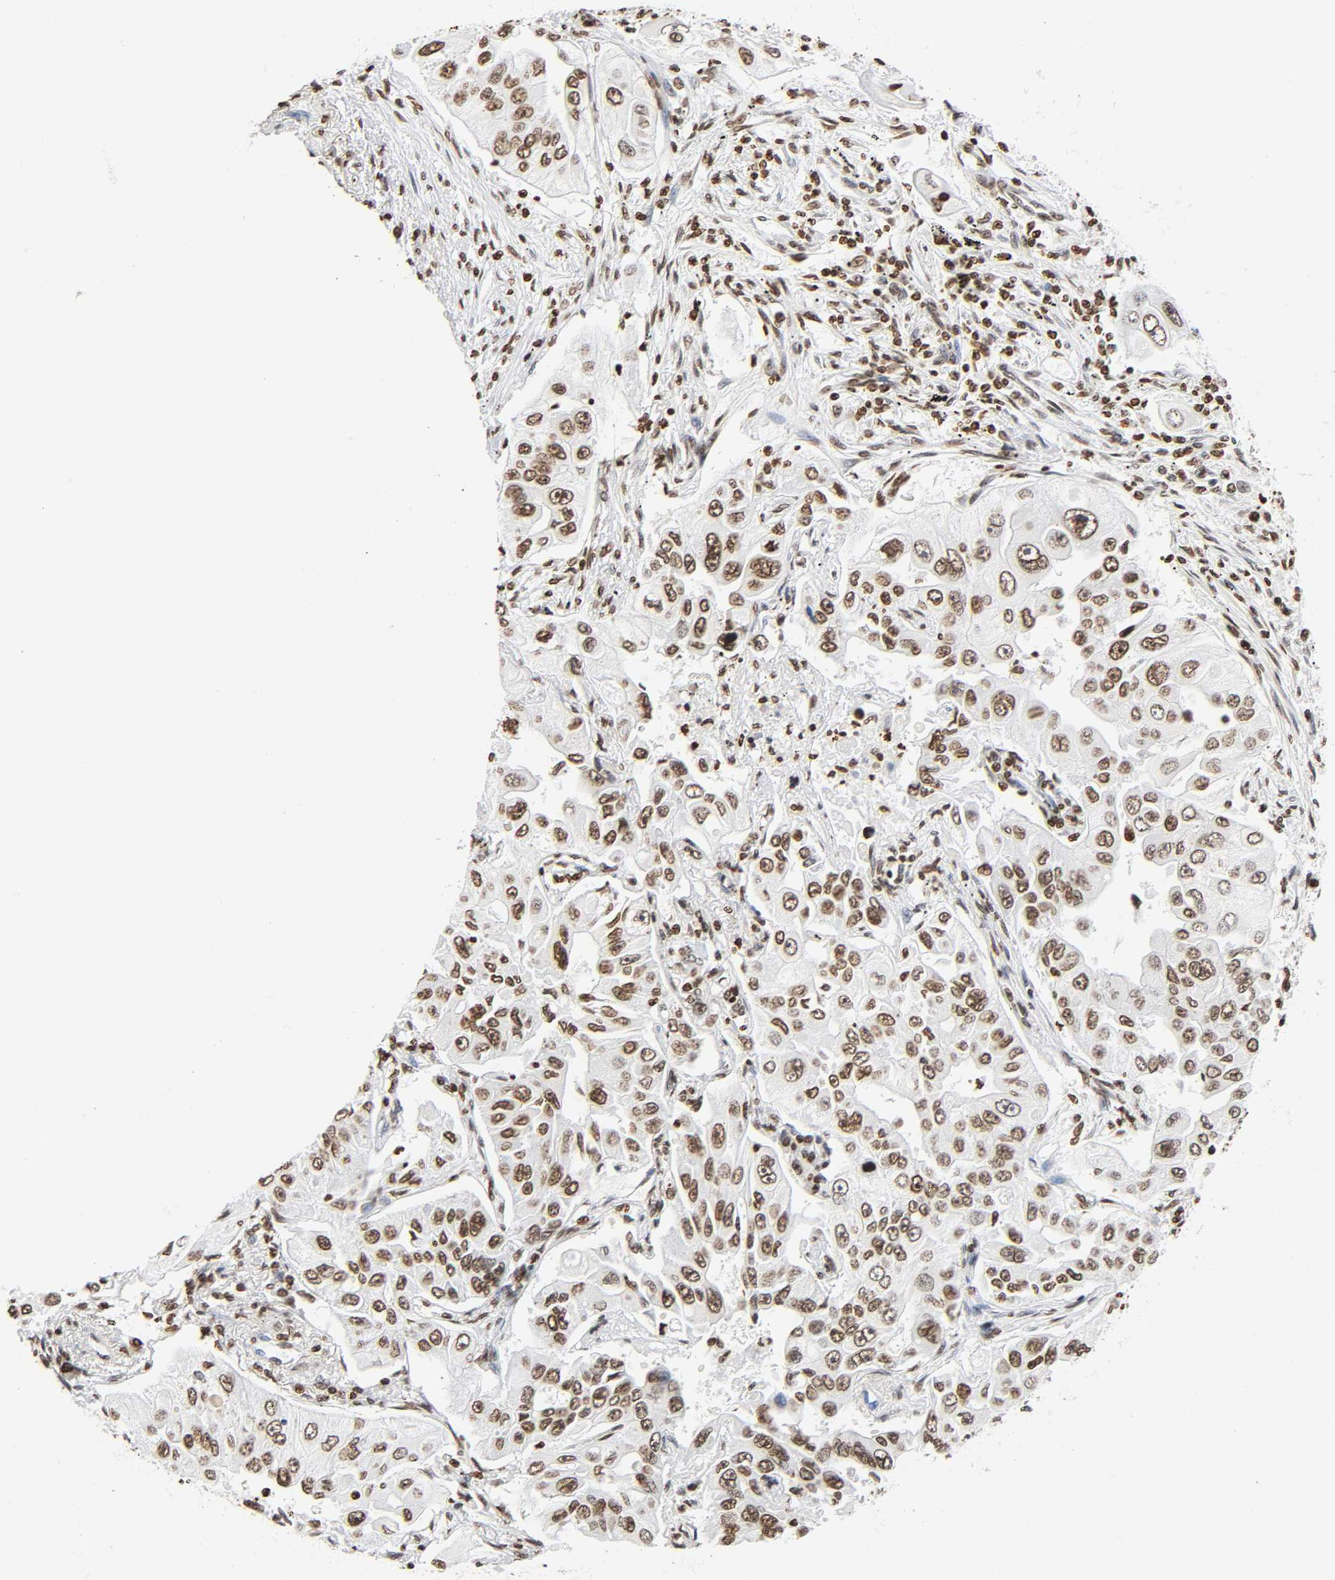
{"staining": {"intensity": "moderate", "quantity": ">75%", "location": "nuclear"}, "tissue": "lung cancer", "cell_type": "Tumor cells", "image_type": "cancer", "snomed": [{"axis": "morphology", "description": "Adenocarcinoma, NOS"}, {"axis": "topography", "description": "Lung"}], "caption": "Lung cancer stained with DAB IHC shows medium levels of moderate nuclear positivity in about >75% of tumor cells. Nuclei are stained in blue.", "gene": "HOXA6", "patient": {"sex": "male", "age": 84}}